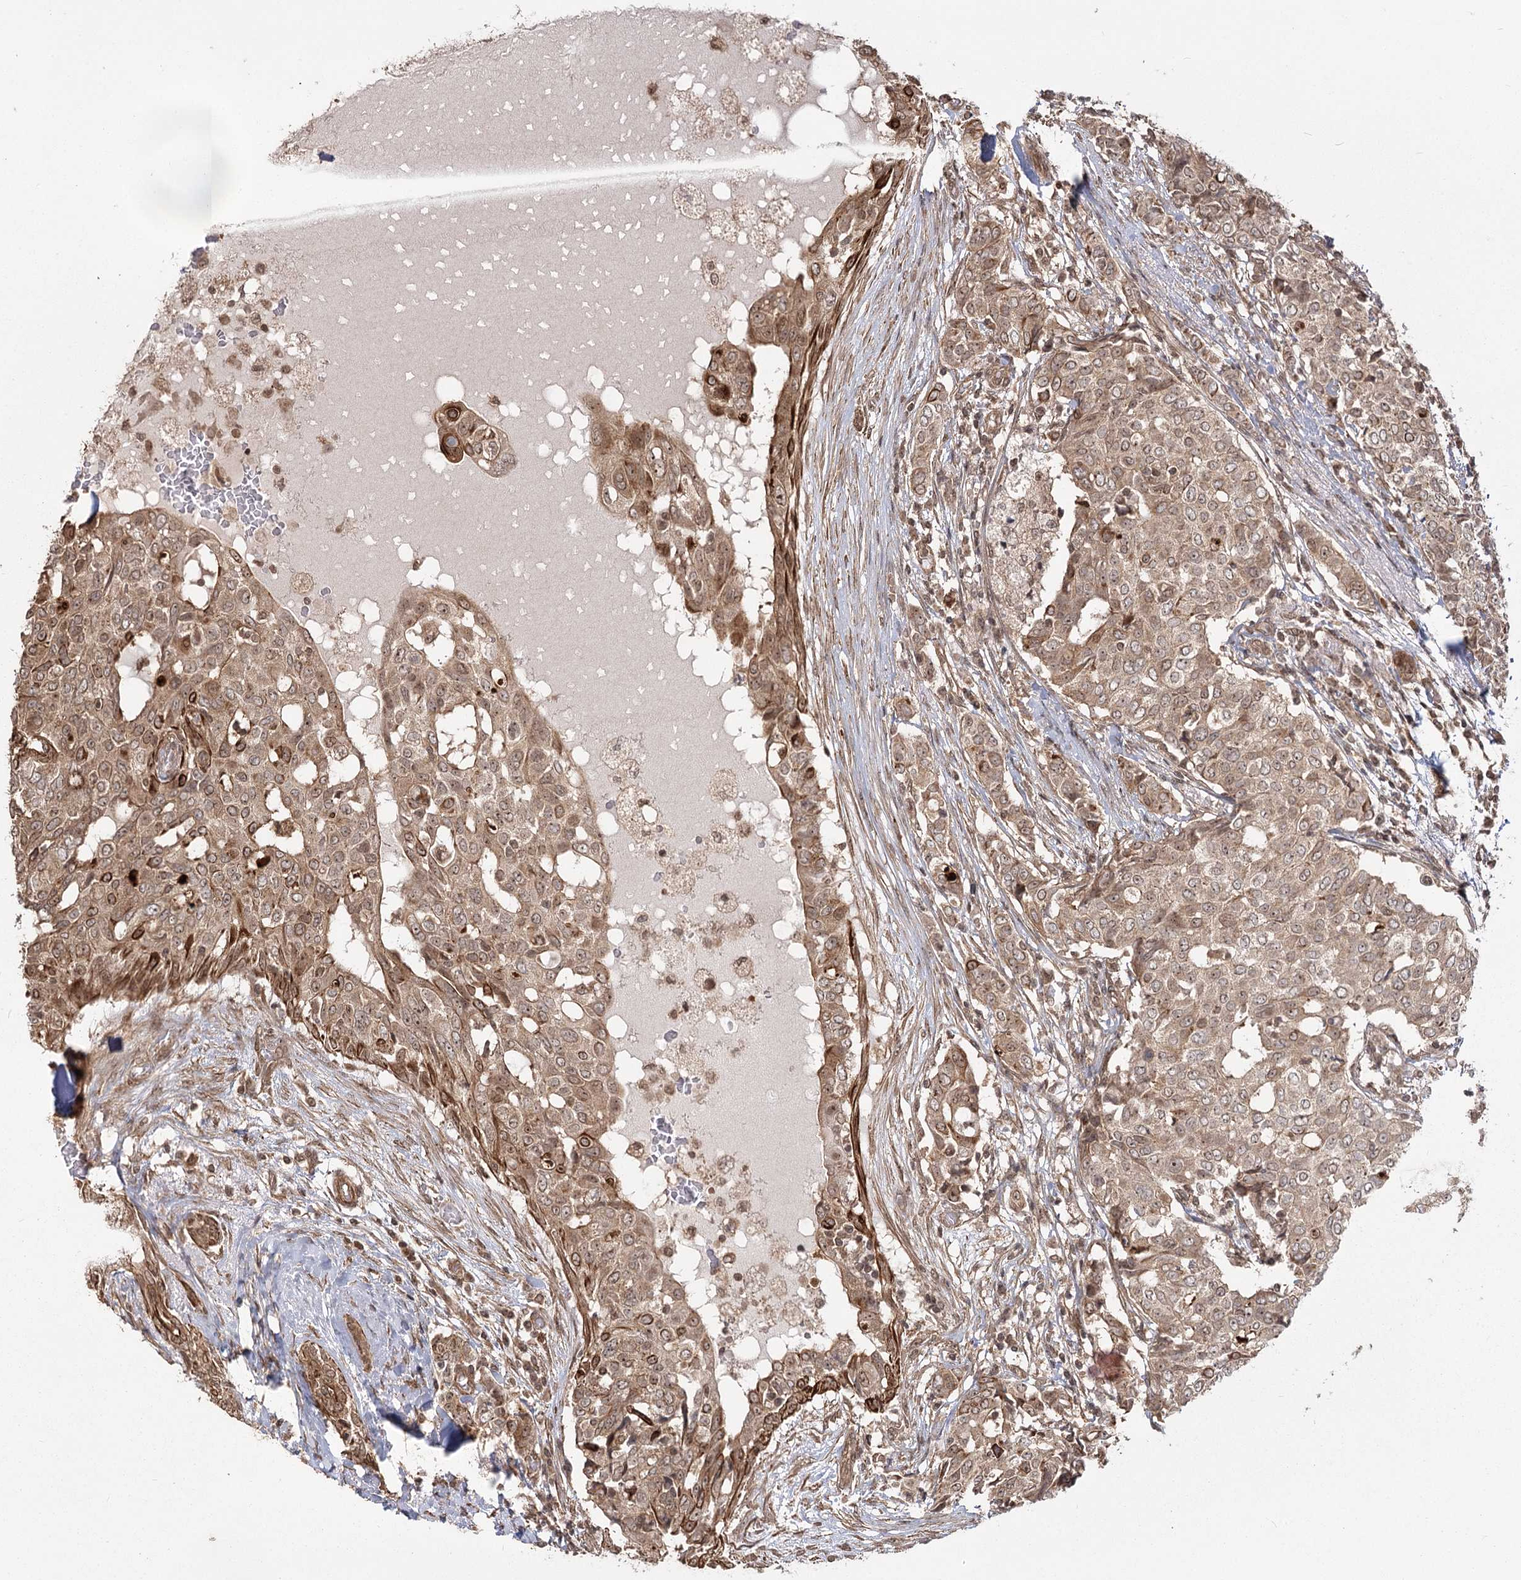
{"staining": {"intensity": "moderate", "quantity": ">75%", "location": "cytoplasmic/membranous,nuclear"}, "tissue": "breast cancer", "cell_type": "Tumor cells", "image_type": "cancer", "snomed": [{"axis": "morphology", "description": "Lobular carcinoma"}, {"axis": "topography", "description": "Breast"}], "caption": "Lobular carcinoma (breast) was stained to show a protein in brown. There is medium levels of moderate cytoplasmic/membranous and nuclear expression in approximately >75% of tumor cells.", "gene": "R3HDM2", "patient": {"sex": "female", "age": 51}}